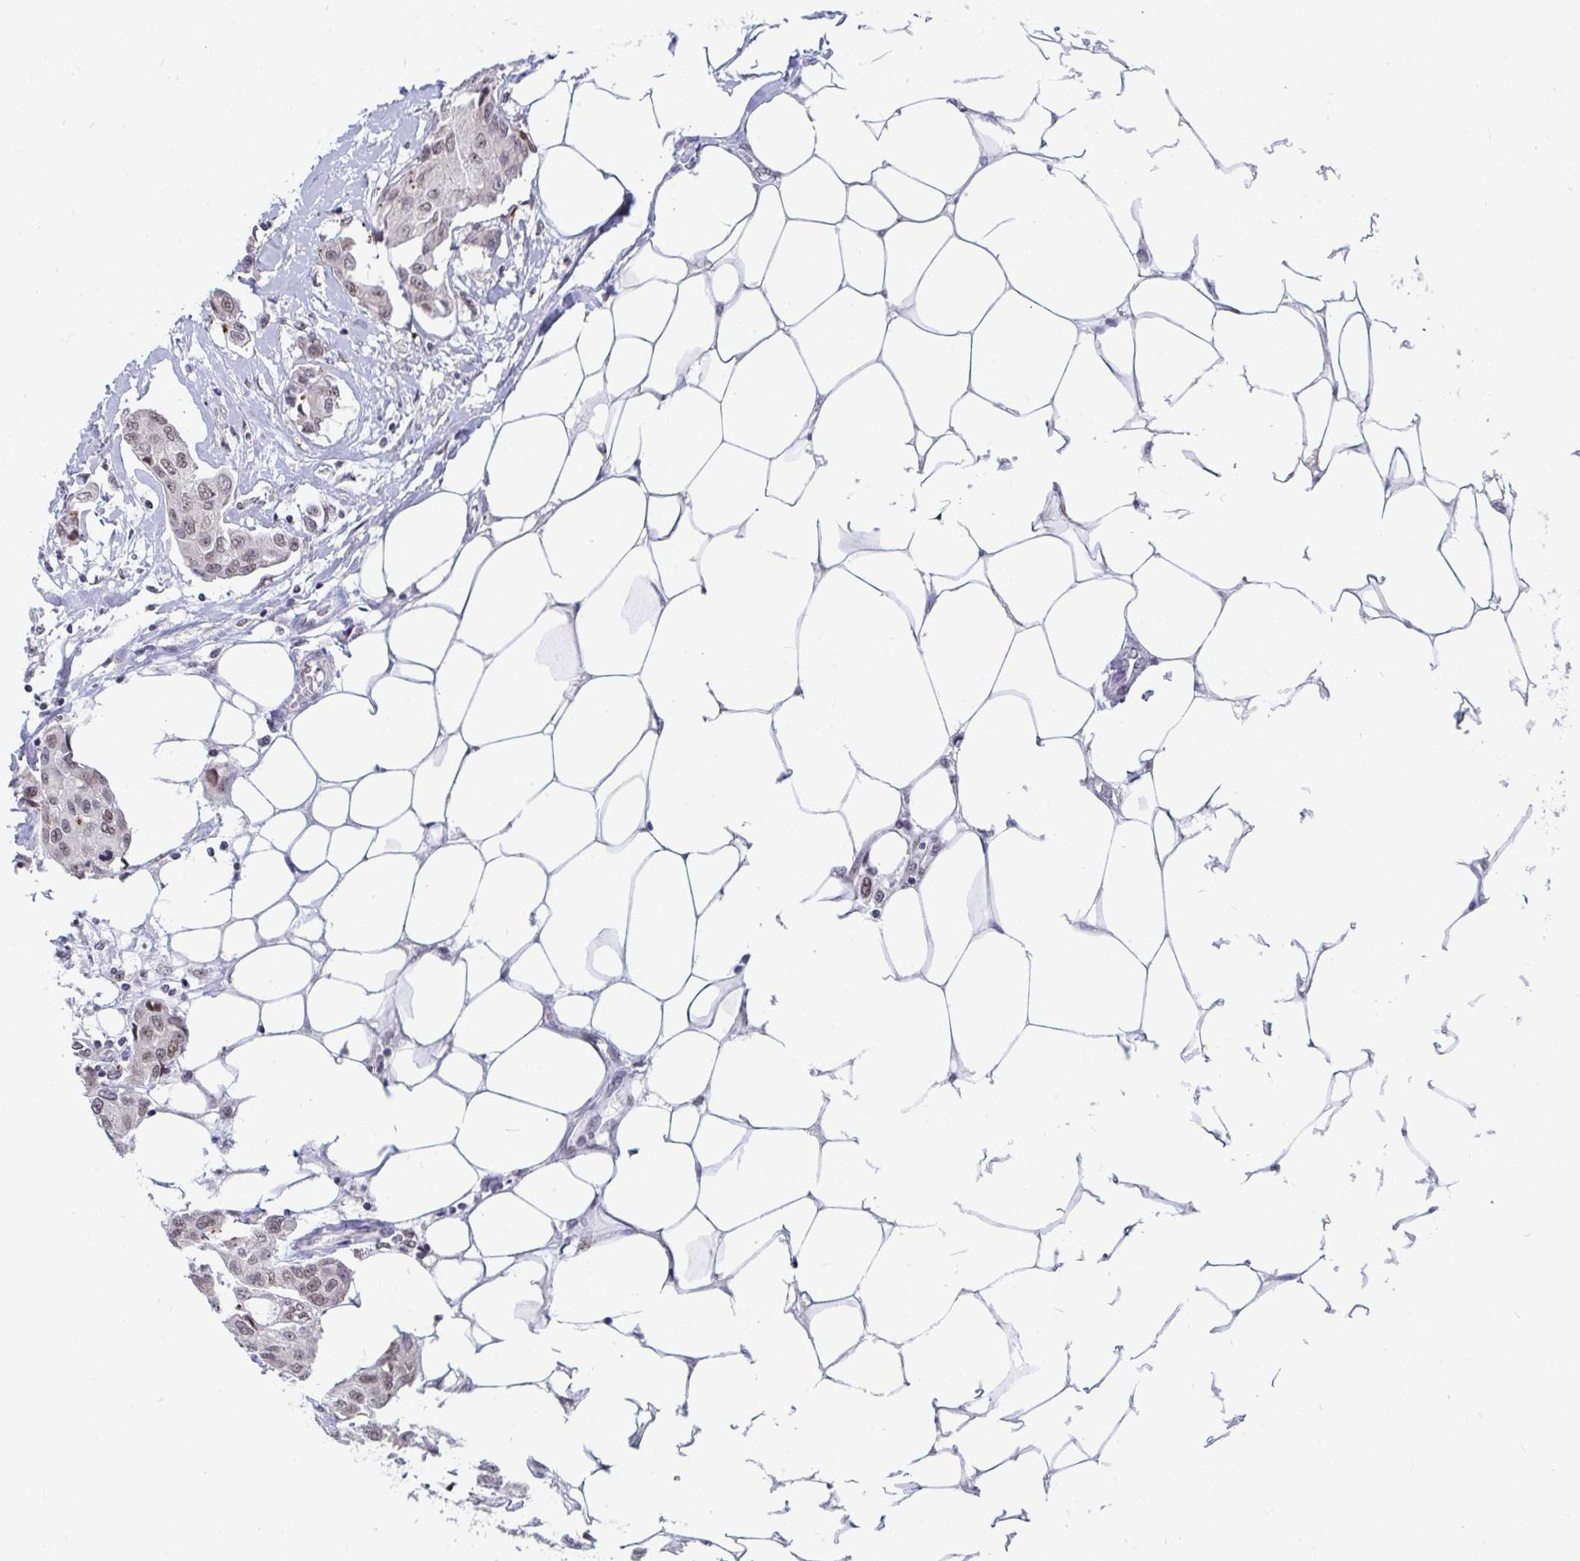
{"staining": {"intensity": "weak", "quantity": "25%-75%", "location": "nuclear"}, "tissue": "breast cancer", "cell_type": "Tumor cells", "image_type": "cancer", "snomed": [{"axis": "morphology", "description": "Duct carcinoma"}, {"axis": "topography", "description": "Breast"}, {"axis": "topography", "description": "Lymph node"}], "caption": "A high-resolution photomicrograph shows IHC staining of intraductal carcinoma (breast), which exhibits weak nuclear staining in approximately 25%-75% of tumor cells. (Stains: DAB (3,3'-diaminobenzidine) in brown, nuclei in blue, Microscopy: brightfield microscopy at high magnification).", "gene": "TRIP12", "patient": {"sex": "female", "age": 80}}